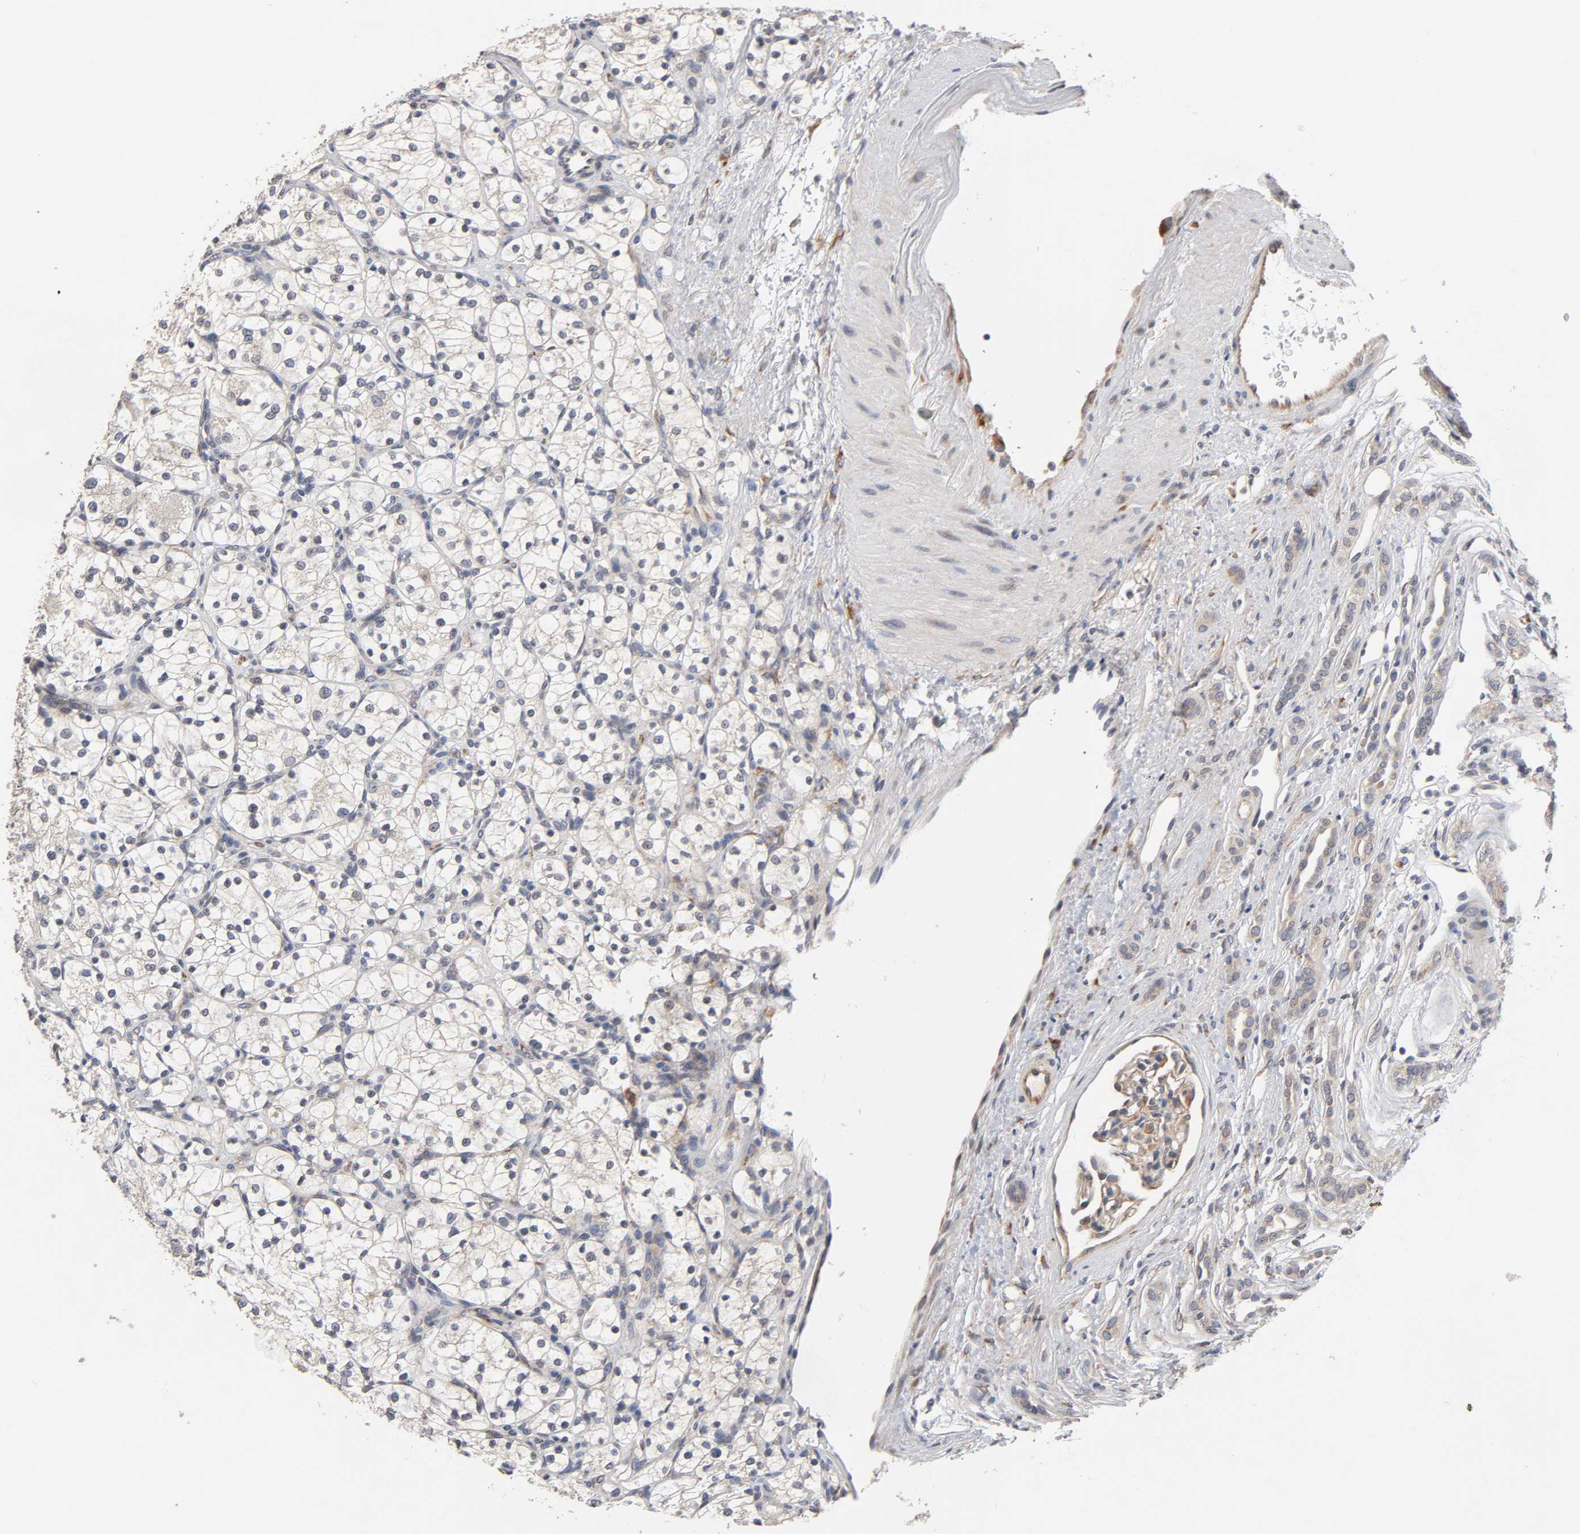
{"staining": {"intensity": "negative", "quantity": "none", "location": "none"}, "tissue": "renal cancer", "cell_type": "Tumor cells", "image_type": "cancer", "snomed": [{"axis": "morphology", "description": "Adenocarcinoma, NOS"}, {"axis": "topography", "description": "Kidney"}], "caption": "Renal cancer (adenocarcinoma) was stained to show a protein in brown. There is no significant staining in tumor cells.", "gene": "HDLBP", "patient": {"sex": "female", "age": 60}}